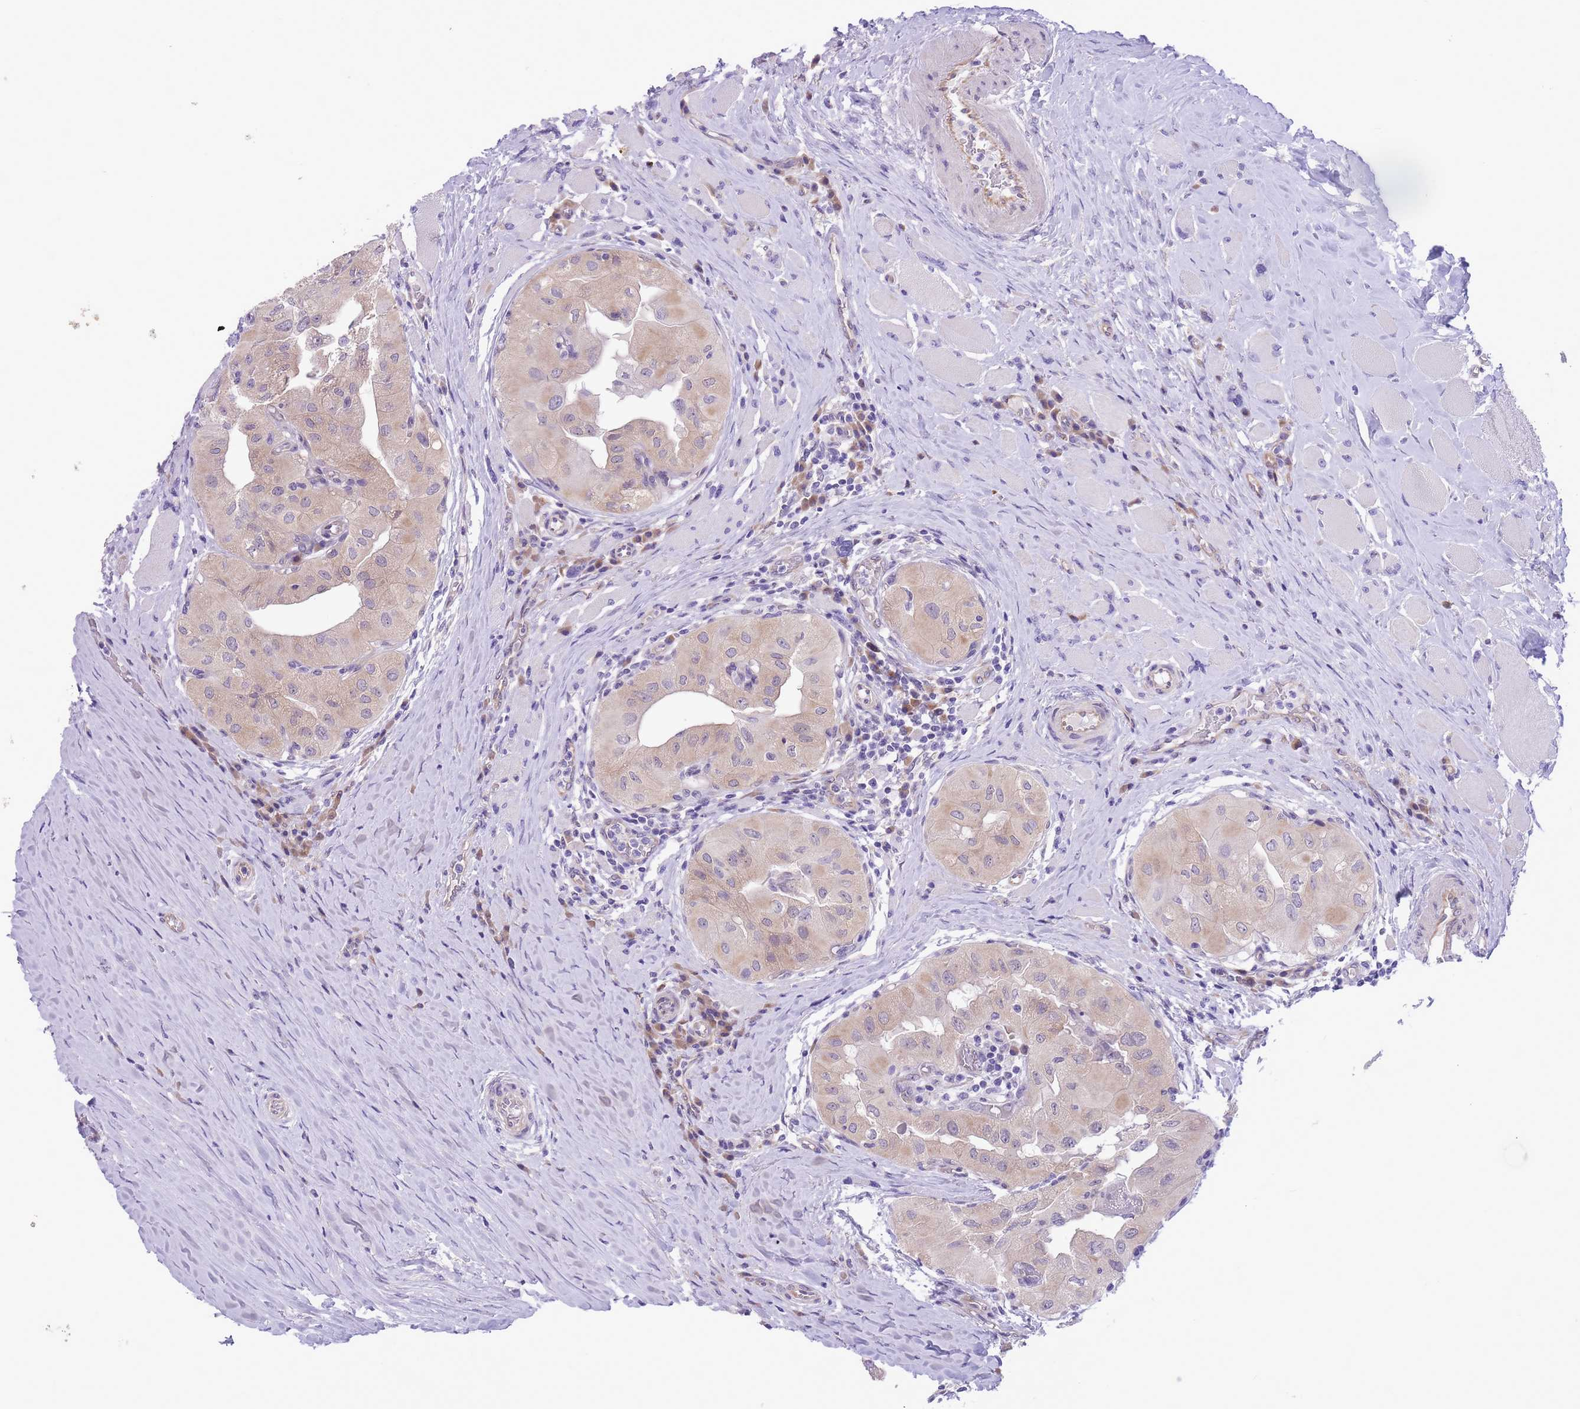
{"staining": {"intensity": "weak", "quantity": "25%-75%", "location": "cytoplasmic/membranous"}, "tissue": "thyroid cancer", "cell_type": "Tumor cells", "image_type": "cancer", "snomed": [{"axis": "morphology", "description": "Papillary adenocarcinoma, NOS"}, {"axis": "topography", "description": "Thyroid gland"}], "caption": "DAB (3,3'-diaminobenzidine) immunohistochemical staining of human thyroid papillary adenocarcinoma reveals weak cytoplasmic/membranous protein staining in approximately 25%-75% of tumor cells. Immunohistochemistry stains the protein in brown and the nuclei are stained blue.", "gene": "WWOX", "patient": {"sex": "female", "age": 59}}